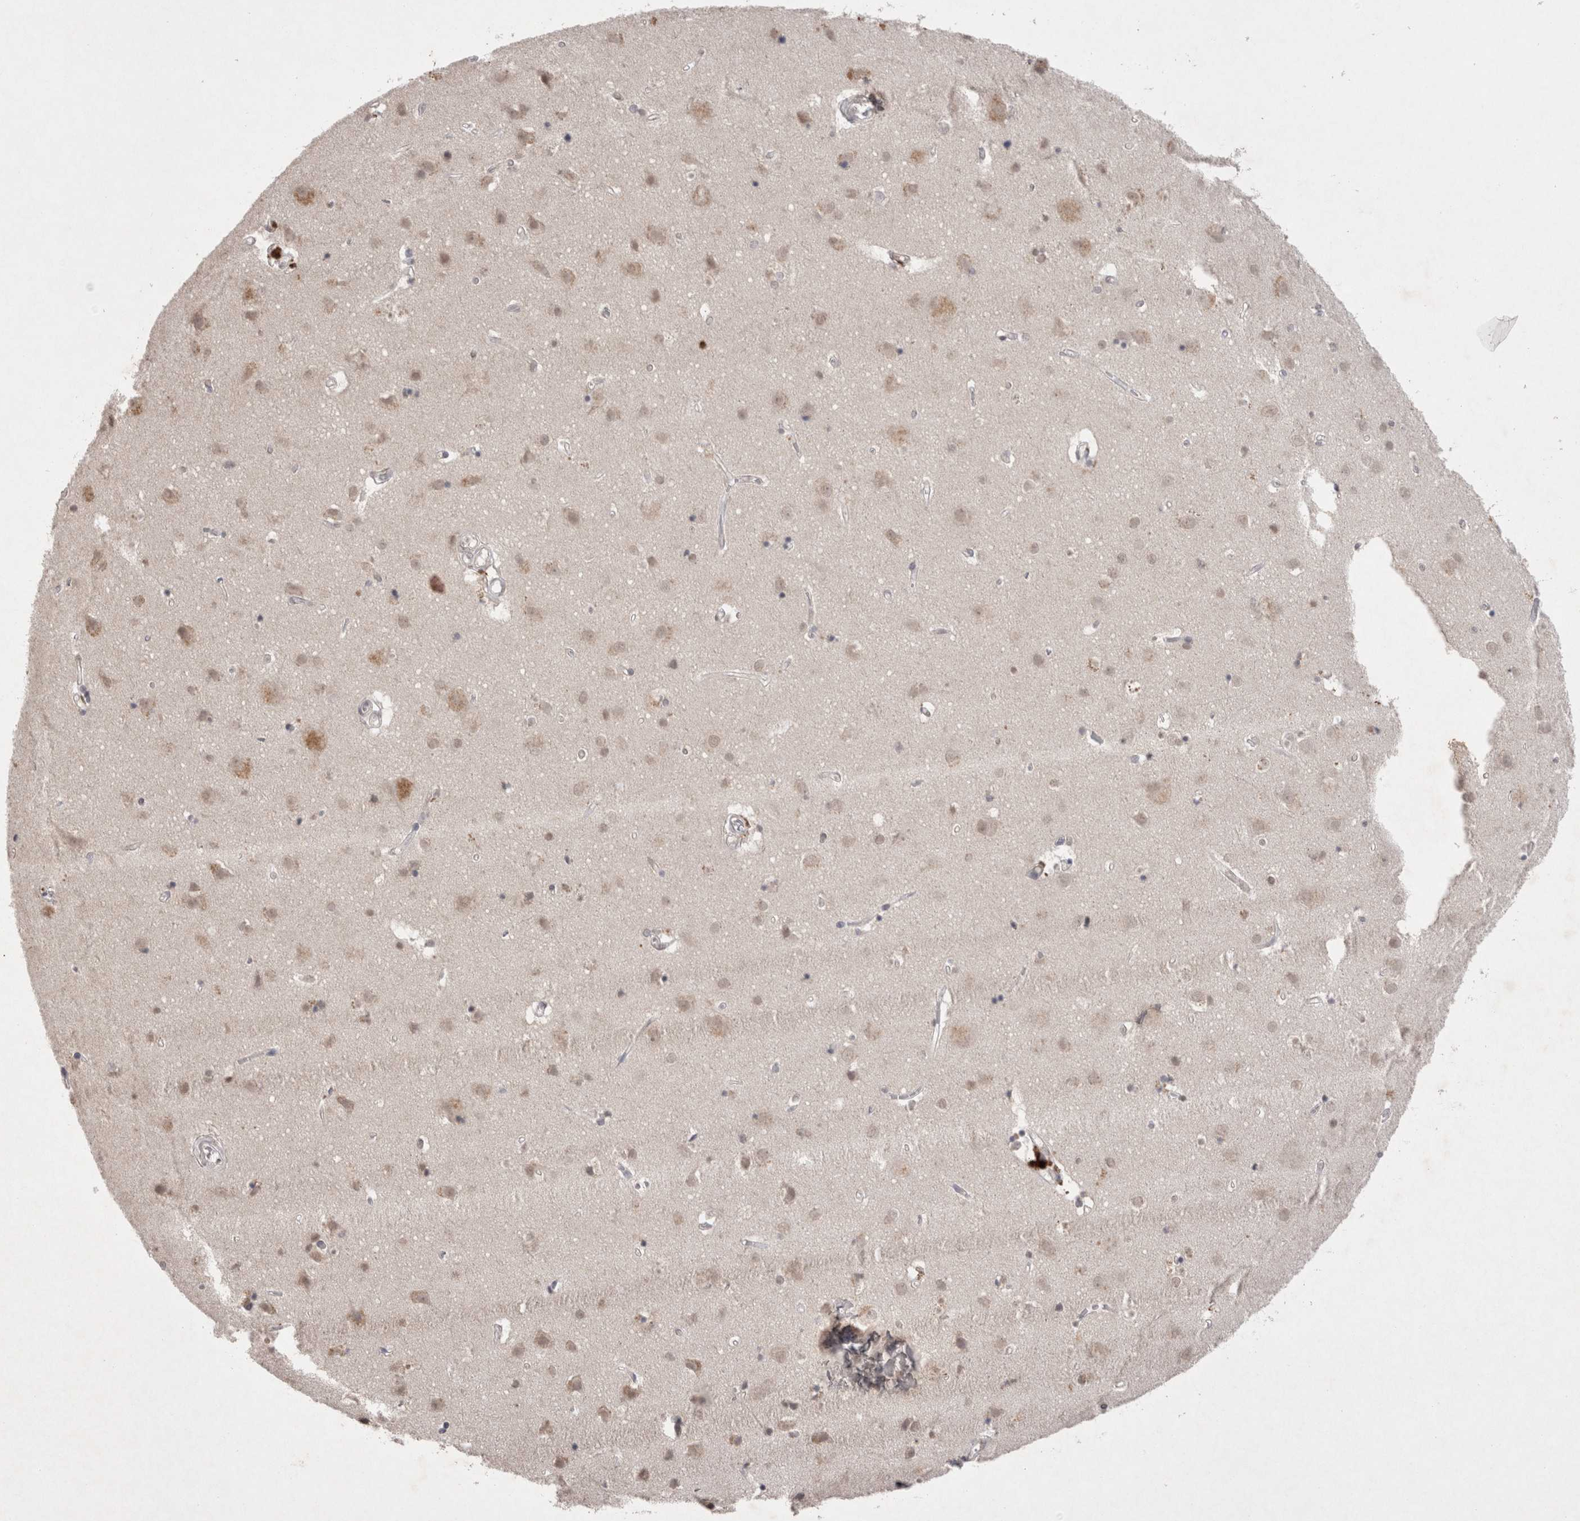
{"staining": {"intensity": "negative", "quantity": "none", "location": "none"}, "tissue": "cerebral cortex", "cell_type": "Endothelial cells", "image_type": "normal", "snomed": [{"axis": "morphology", "description": "Normal tissue, NOS"}, {"axis": "topography", "description": "Cerebral cortex"}], "caption": "Protein analysis of benign cerebral cortex reveals no significant staining in endothelial cells. (Brightfield microscopy of DAB immunohistochemistry (IHC) at high magnification).", "gene": "LYVE1", "patient": {"sex": "male", "age": 54}}